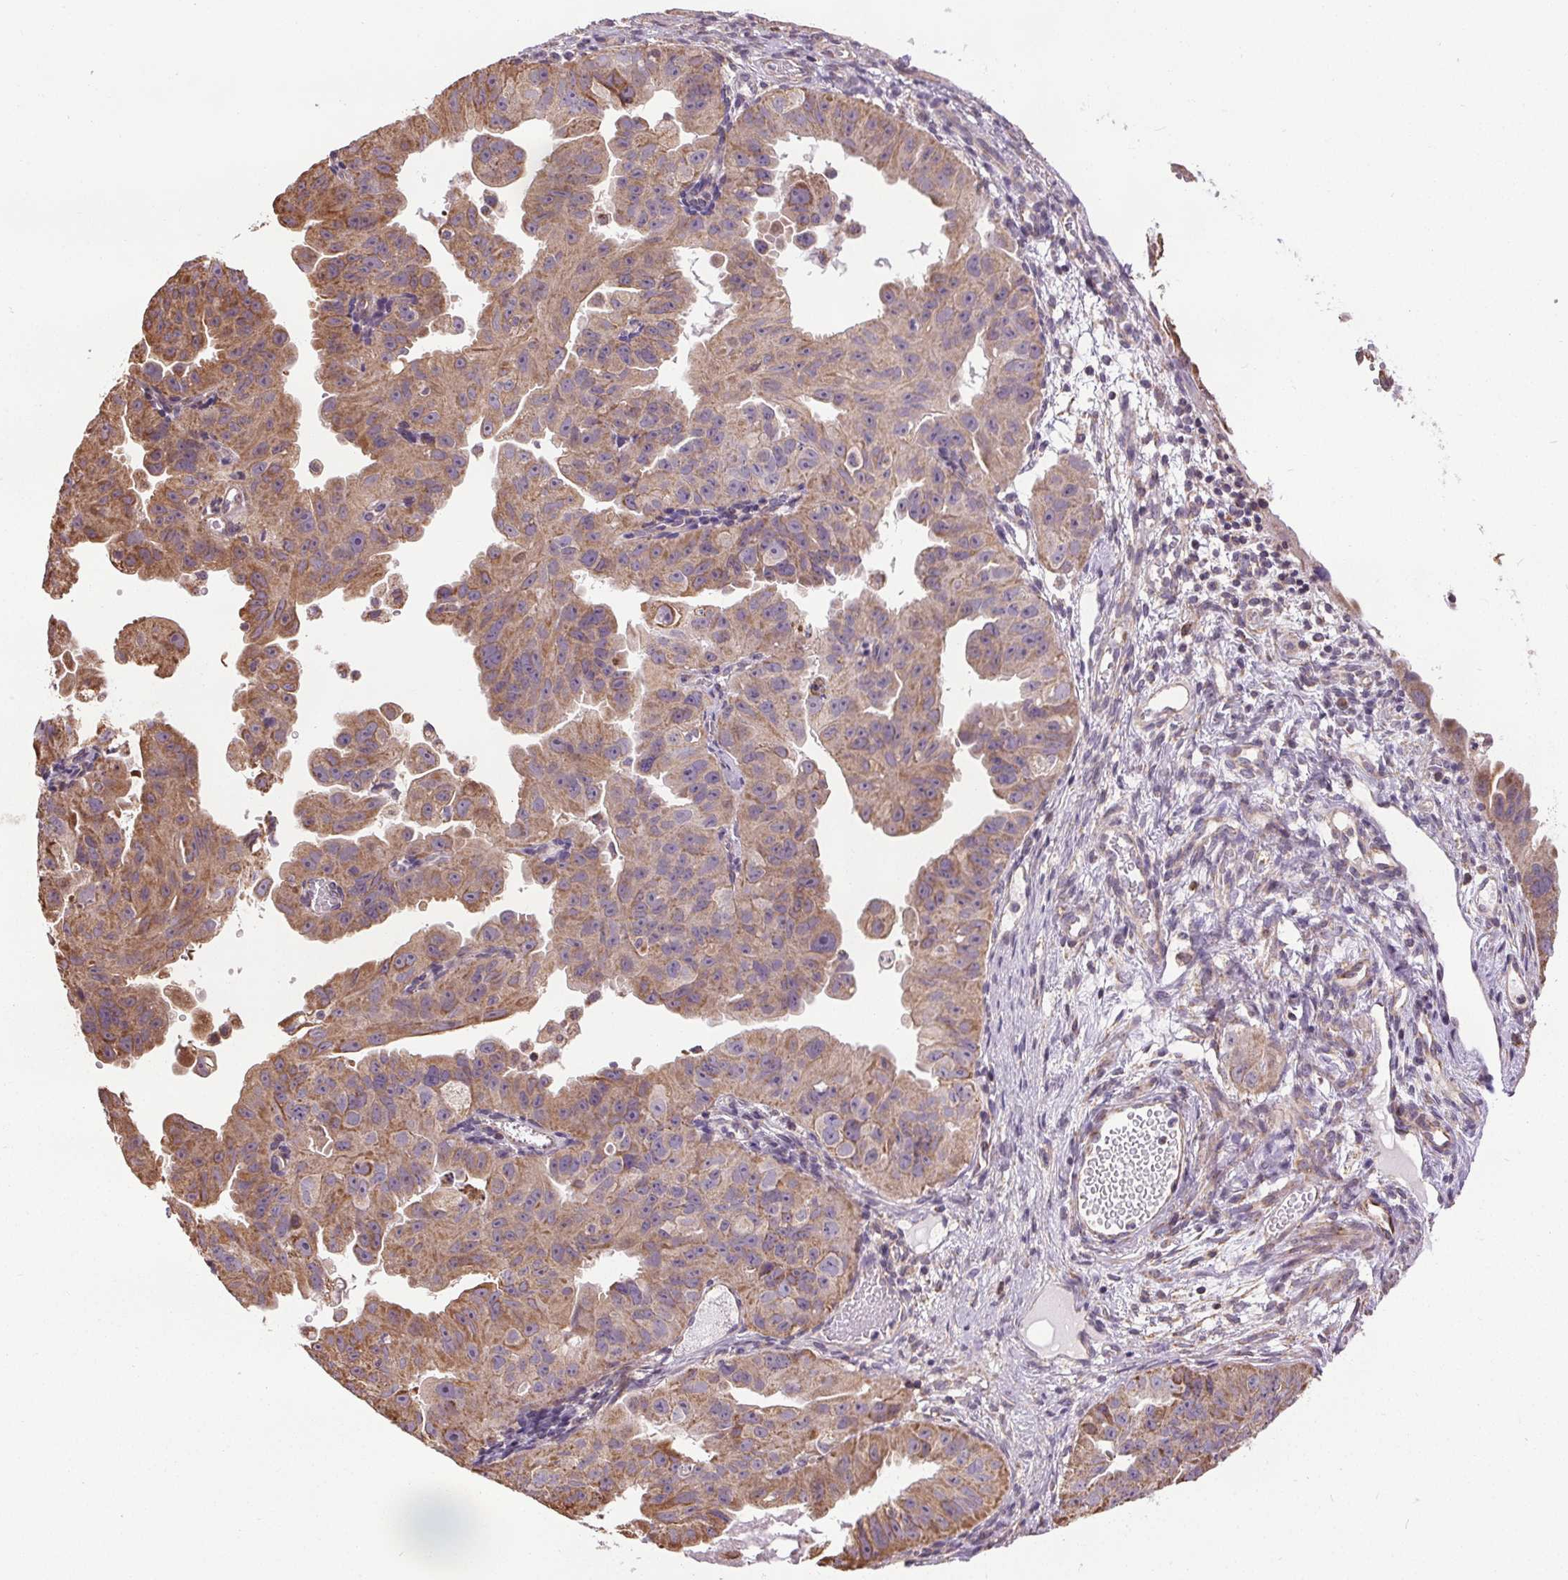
{"staining": {"intensity": "moderate", "quantity": ">75%", "location": "cytoplasmic/membranous"}, "tissue": "ovarian cancer", "cell_type": "Tumor cells", "image_type": "cancer", "snomed": [{"axis": "morphology", "description": "Carcinoma, endometroid"}, {"axis": "topography", "description": "Ovary"}], "caption": "This is a histology image of IHC staining of ovarian cancer, which shows moderate expression in the cytoplasmic/membranous of tumor cells.", "gene": "ZNF548", "patient": {"sex": "female", "age": 85}}